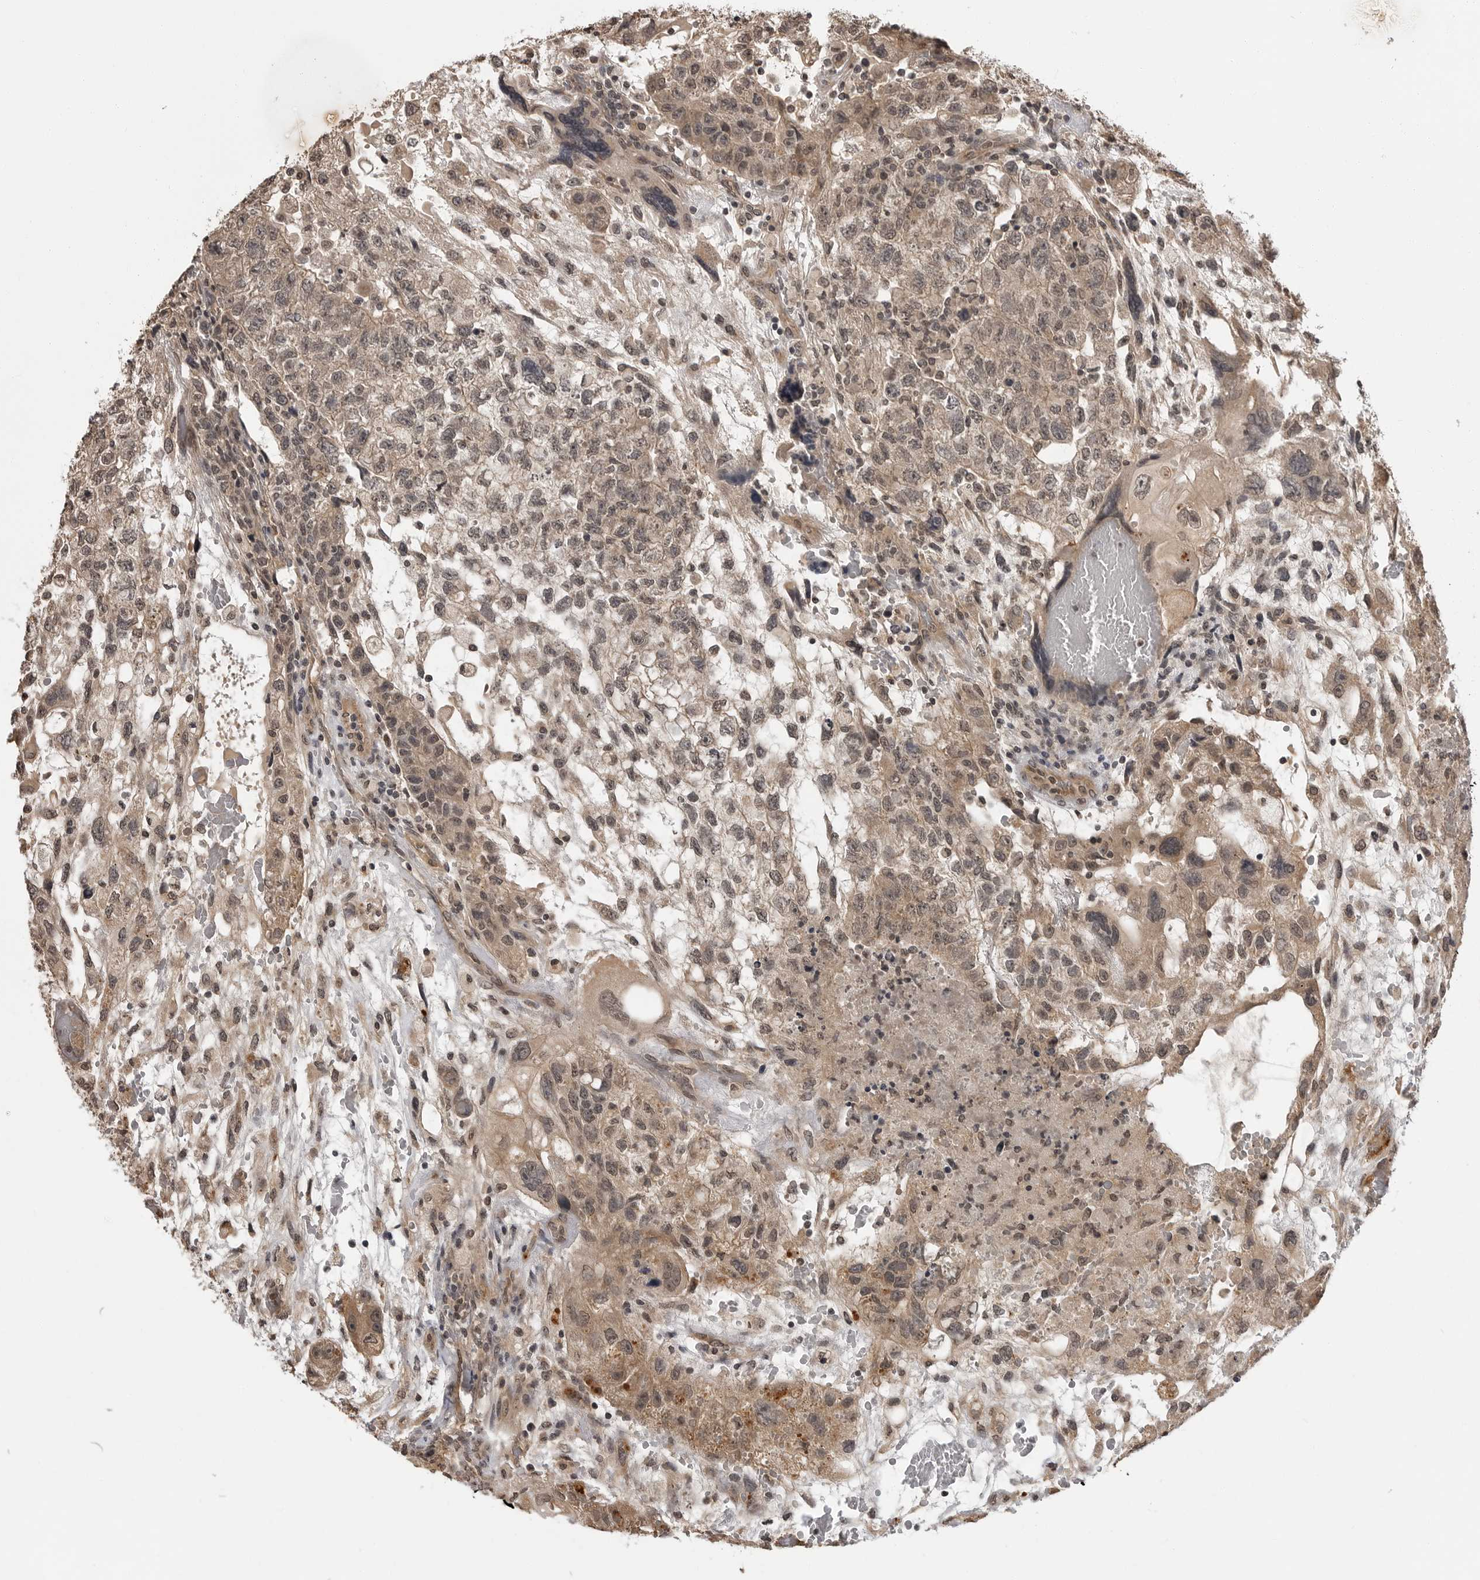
{"staining": {"intensity": "weak", "quantity": ">75%", "location": "cytoplasmic/membranous,nuclear"}, "tissue": "testis cancer", "cell_type": "Tumor cells", "image_type": "cancer", "snomed": [{"axis": "morphology", "description": "Carcinoma, Embryonal, NOS"}, {"axis": "topography", "description": "Testis"}], "caption": "A high-resolution image shows immunohistochemistry (IHC) staining of testis cancer (embryonal carcinoma), which exhibits weak cytoplasmic/membranous and nuclear staining in approximately >75% of tumor cells.", "gene": "IL24", "patient": {"sex": "male", "age": 36}}